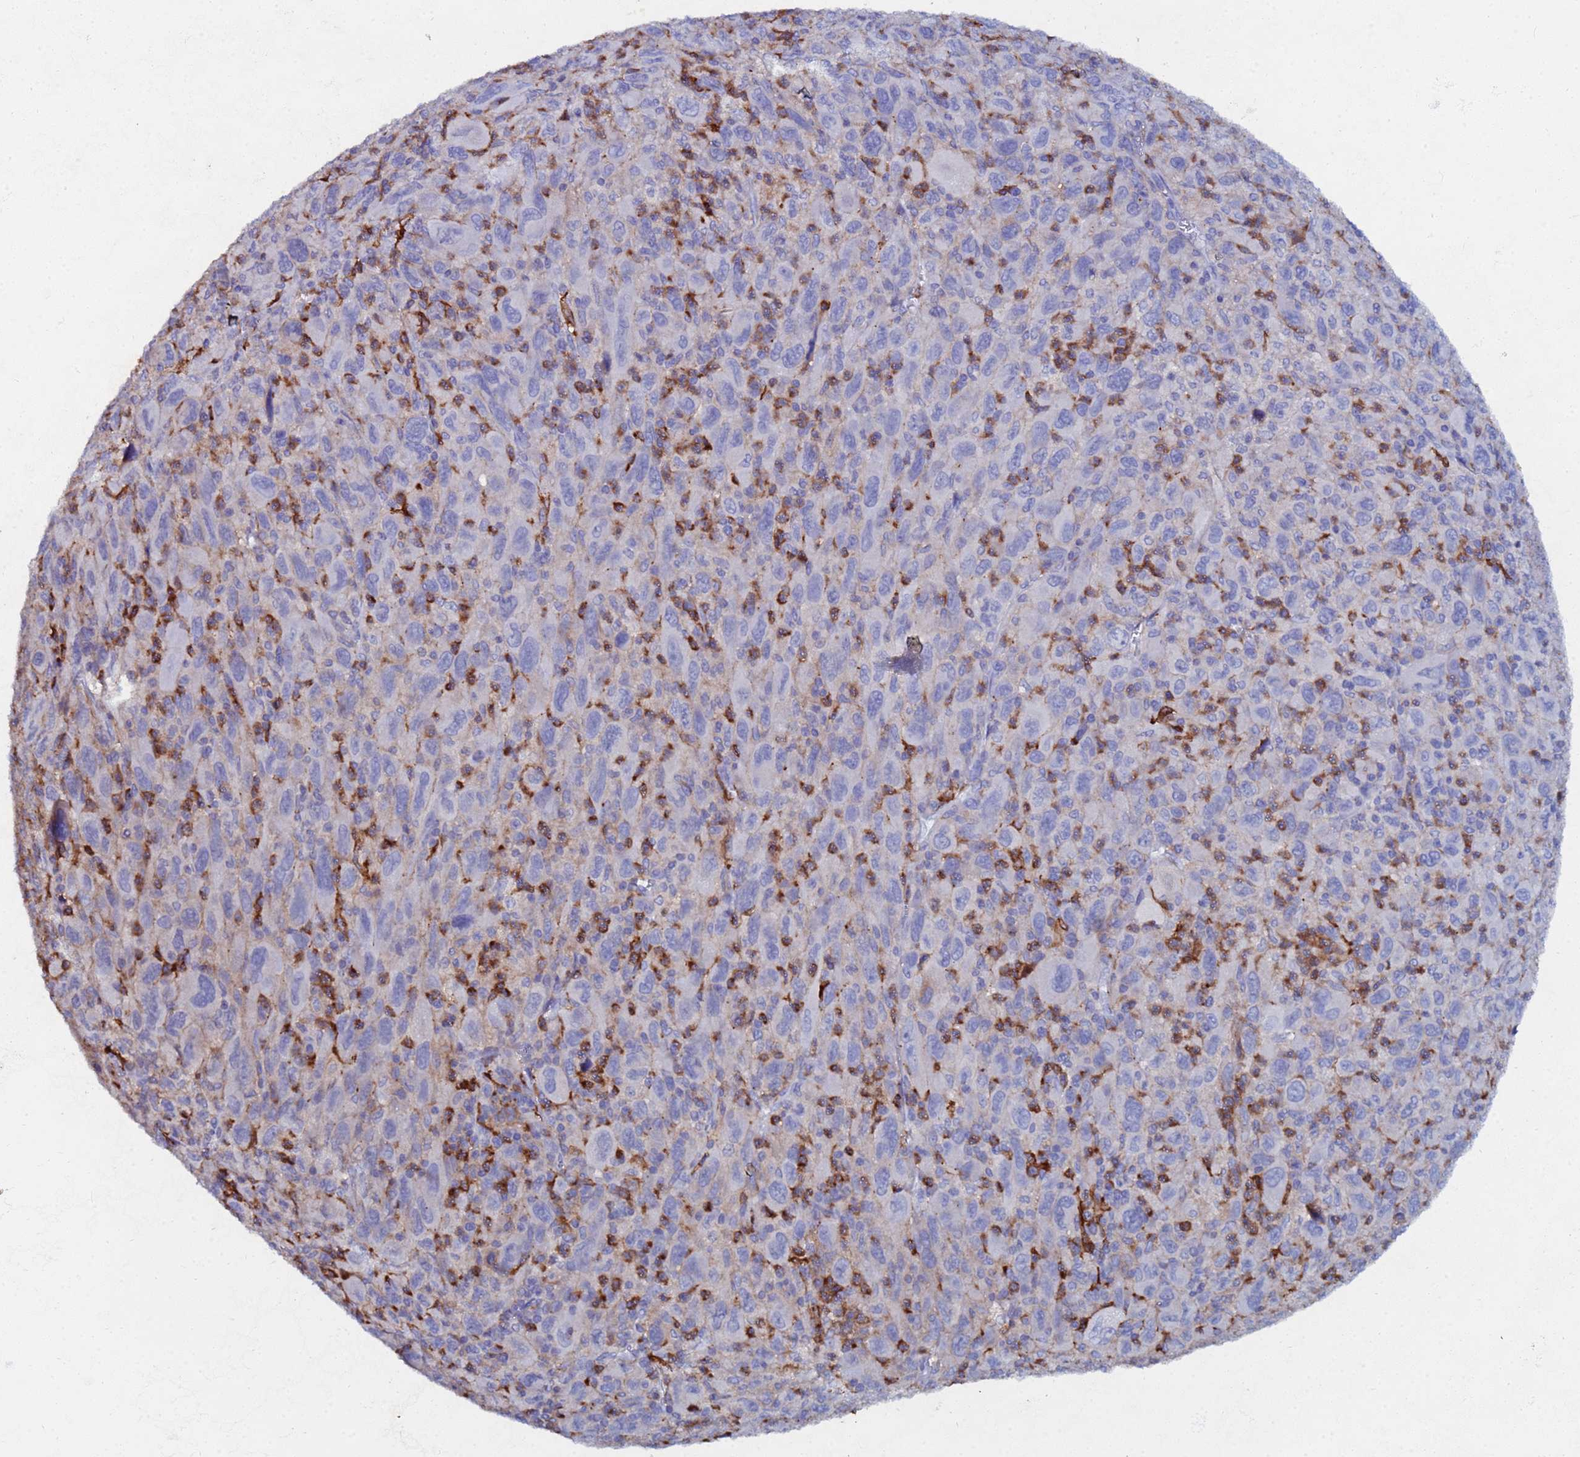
{"staining": {"intensity": "negative", "quantity": "none", "location": "none"}, "tissue": "melanoma", "cell_type": "Tumor cells", "image_type": "cancer", "snomed": [{"axis": "morphology", "description": "Malignant melanoma, Metastatic site"}, {"axis": "topography", "description": "Skin"}], "caption": "Immunohistochemistry (IHC) image of malignant melanoma (metastatic site) stained for a protein (brown), which demonstrates no staining in tumor cells.", "gene": "BASP1", "patient": {"sex": "female", "age": 56}}